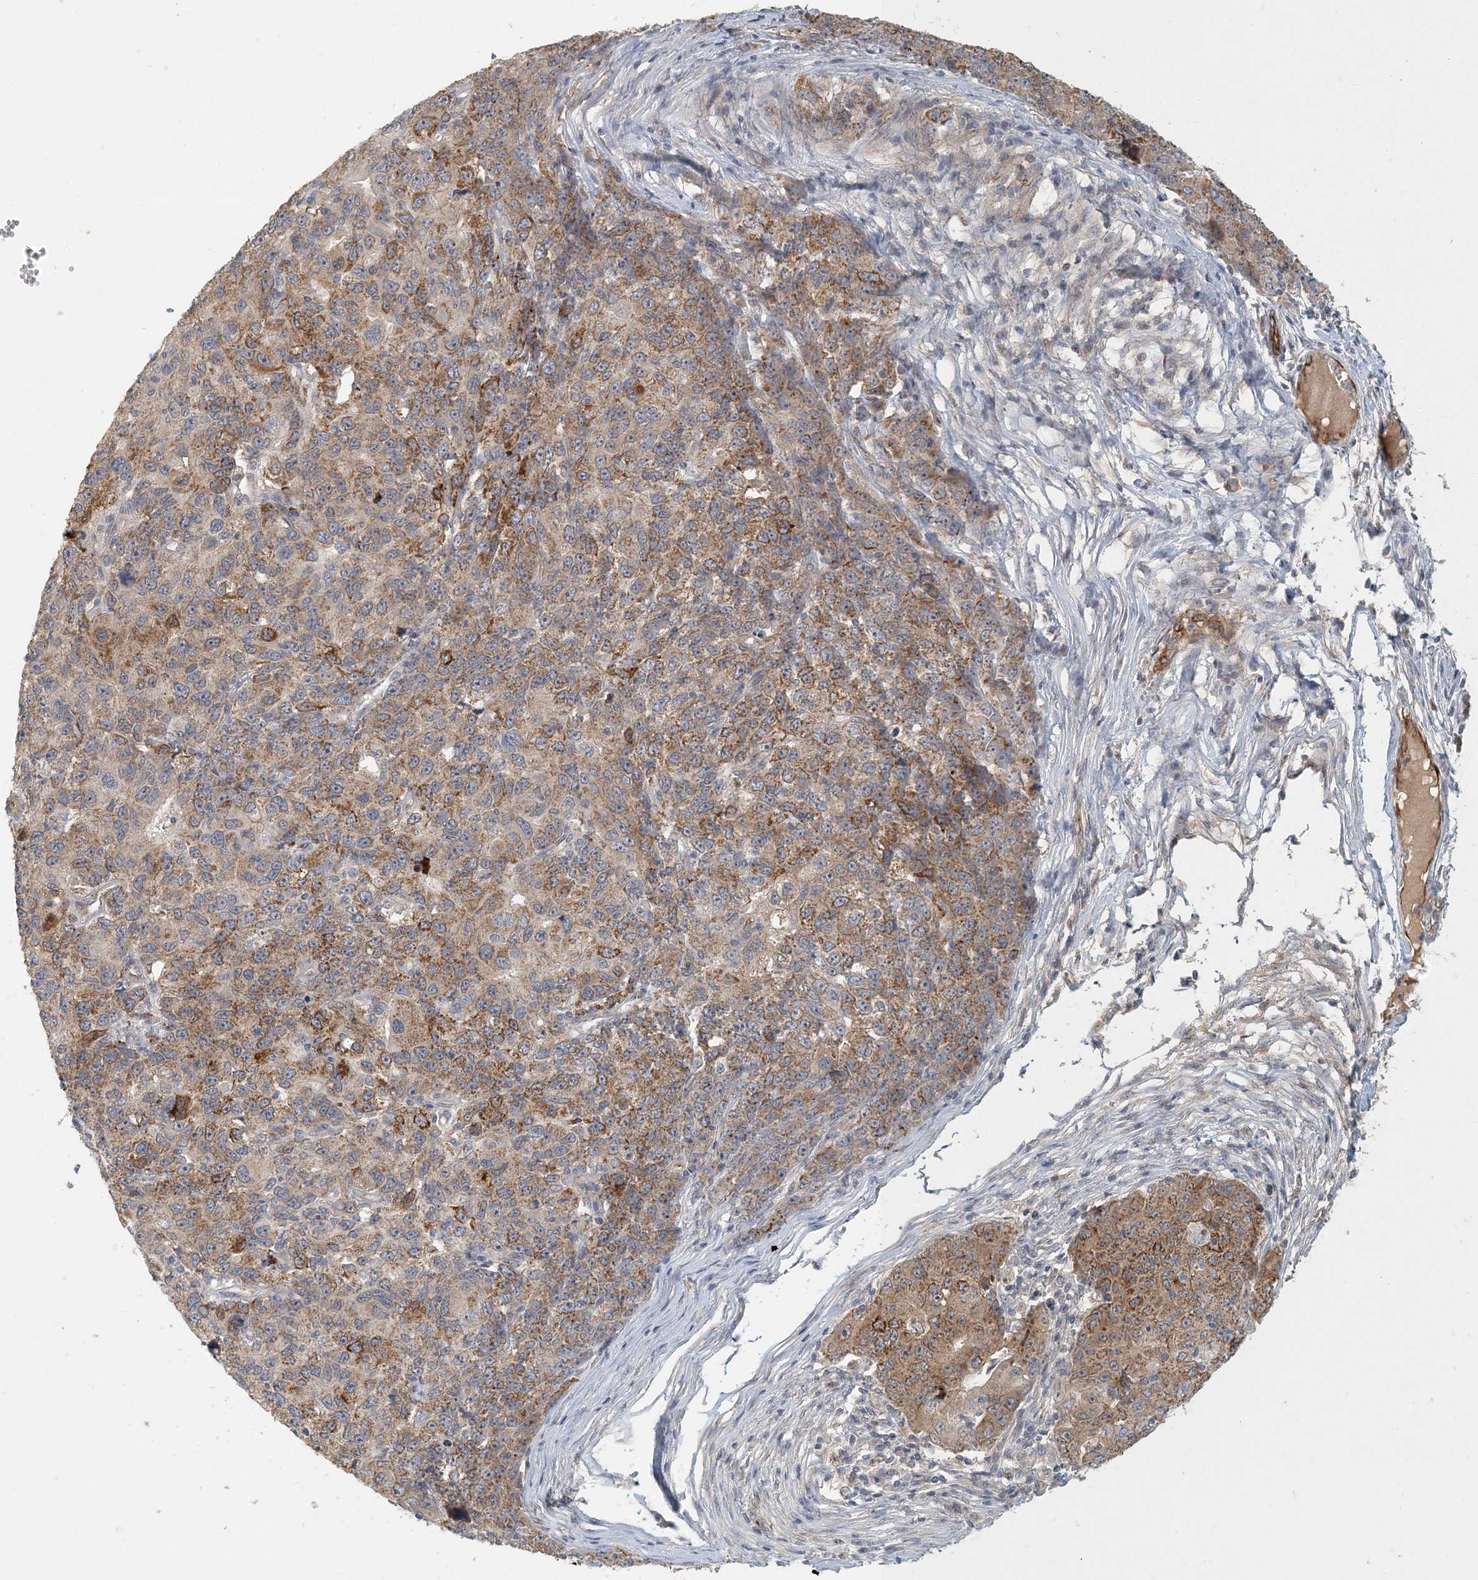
{"staining": {"intensity": "moderate", "quantity": ">75%", "location": "cytoplasmic/membranous"}, "tissue": "ovarian cancer", "cell_type": "Tumor cells", "image_type": "cancer", "snomed": [{"axis": "morphology", "description": "Carcinoma, endometroid"}, {"axis": "topography", "description": "Ovary"}], "caption": "Moderate cytoplasmic/membranous expression is seen in approximately >75% of tumor cells in ovarian endometroid carcinoma.", "gene": "ZBTB3", "patient": {"sex": "female", "age": 42}}